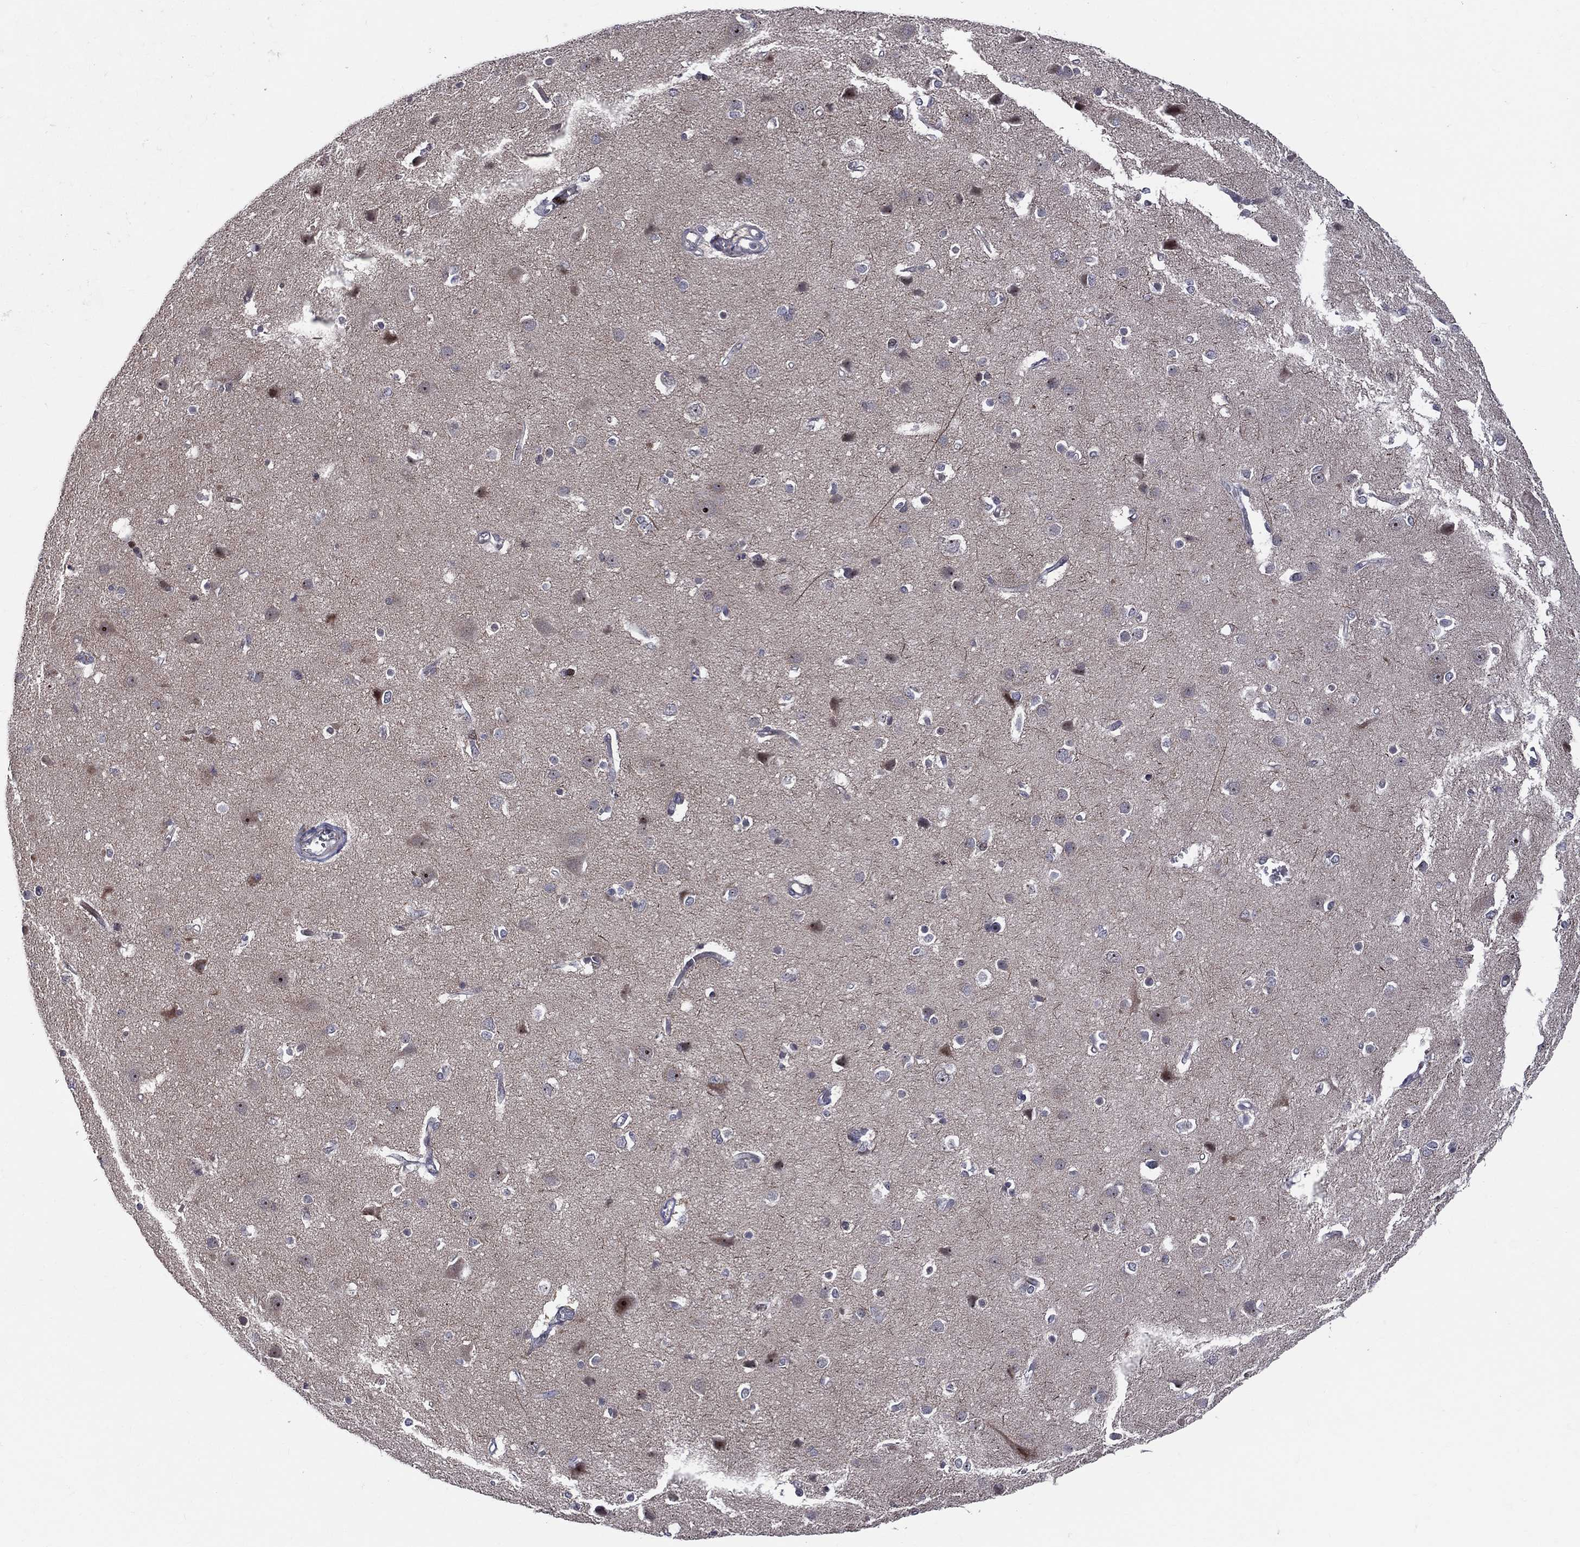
{"staining": {"intensity": "negative", "quantity": "none", "location": "none"}, "tissue": "cerebral cortex", "cell_type": "Endothelial cells", "image_type": "normal", "snomed": [{"axis": "morphology", "description": "Normal tissue, NOS"}, {"axis": "topography", "description": "Cerebral cortex"}], "caption": "Immunohistochemical staining of normal human cerebral cortex shows no significant positivity in endothelial cells.", "gene": "VHL", "patient": {"sex": "male", "age": 37}}